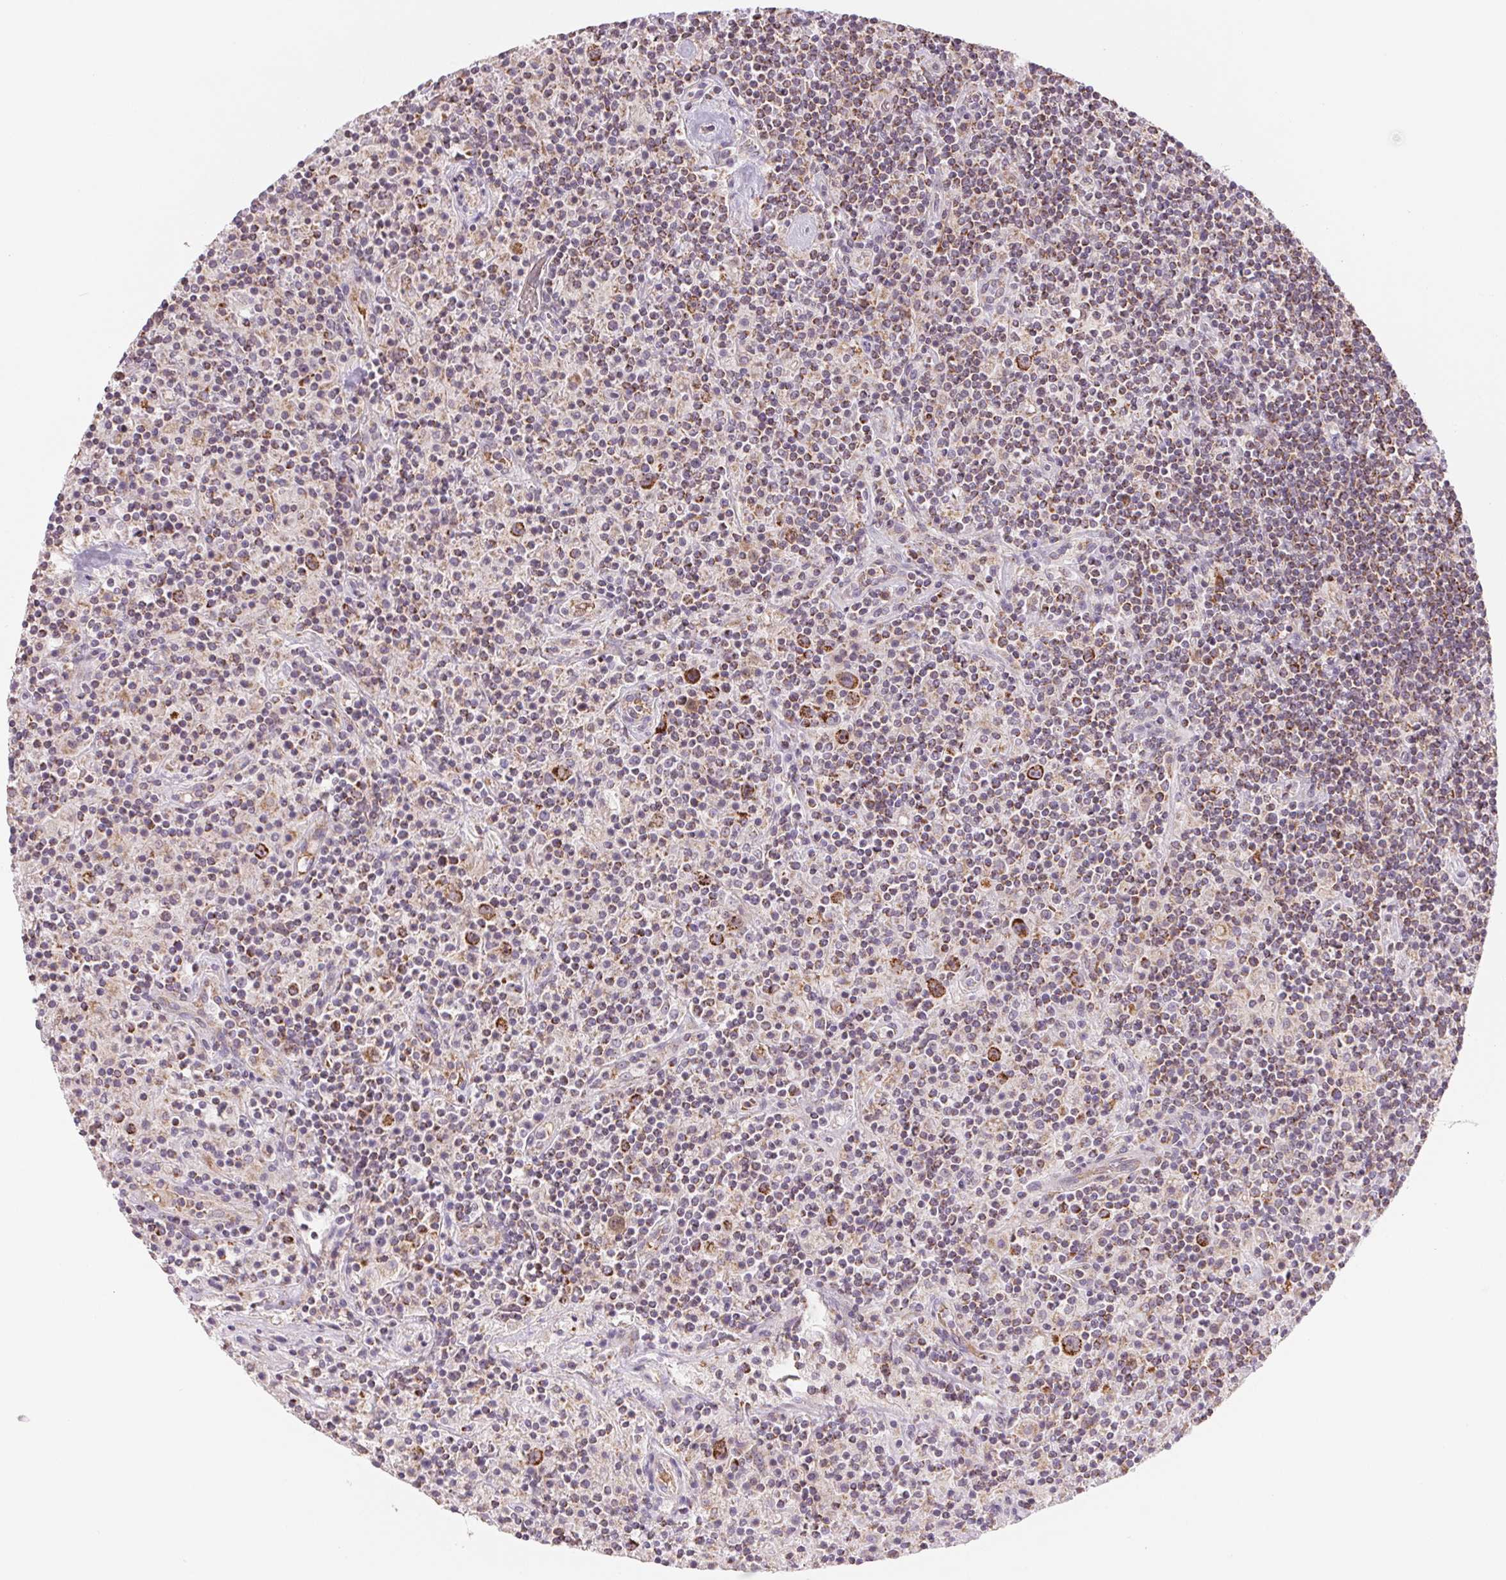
{"staining": {"intensity": "strong", "quantity": ">75%", "location": "cytoplasmic/membranous"}, "tissue": "lymphoma", "cell_type": "Tumor cells", "image_type": "cancer", "snomed": [{"axis": "morphology", "description": "Hodgkin's disease, NOS"}, {"axis": "topography", "description": "Lymph node"}], "caption": "Immunohistochemical staining of human lymphoma displays high levels of strong cytoplasmic/membranous protein expression in about >75% of tumor cells. (DAB (3,3'-diaminobenzidine) = brown stain, brightfield microscopy at high magnification).", "gene": "HINT2", "patient": {"sex": "male", "age": 70}}